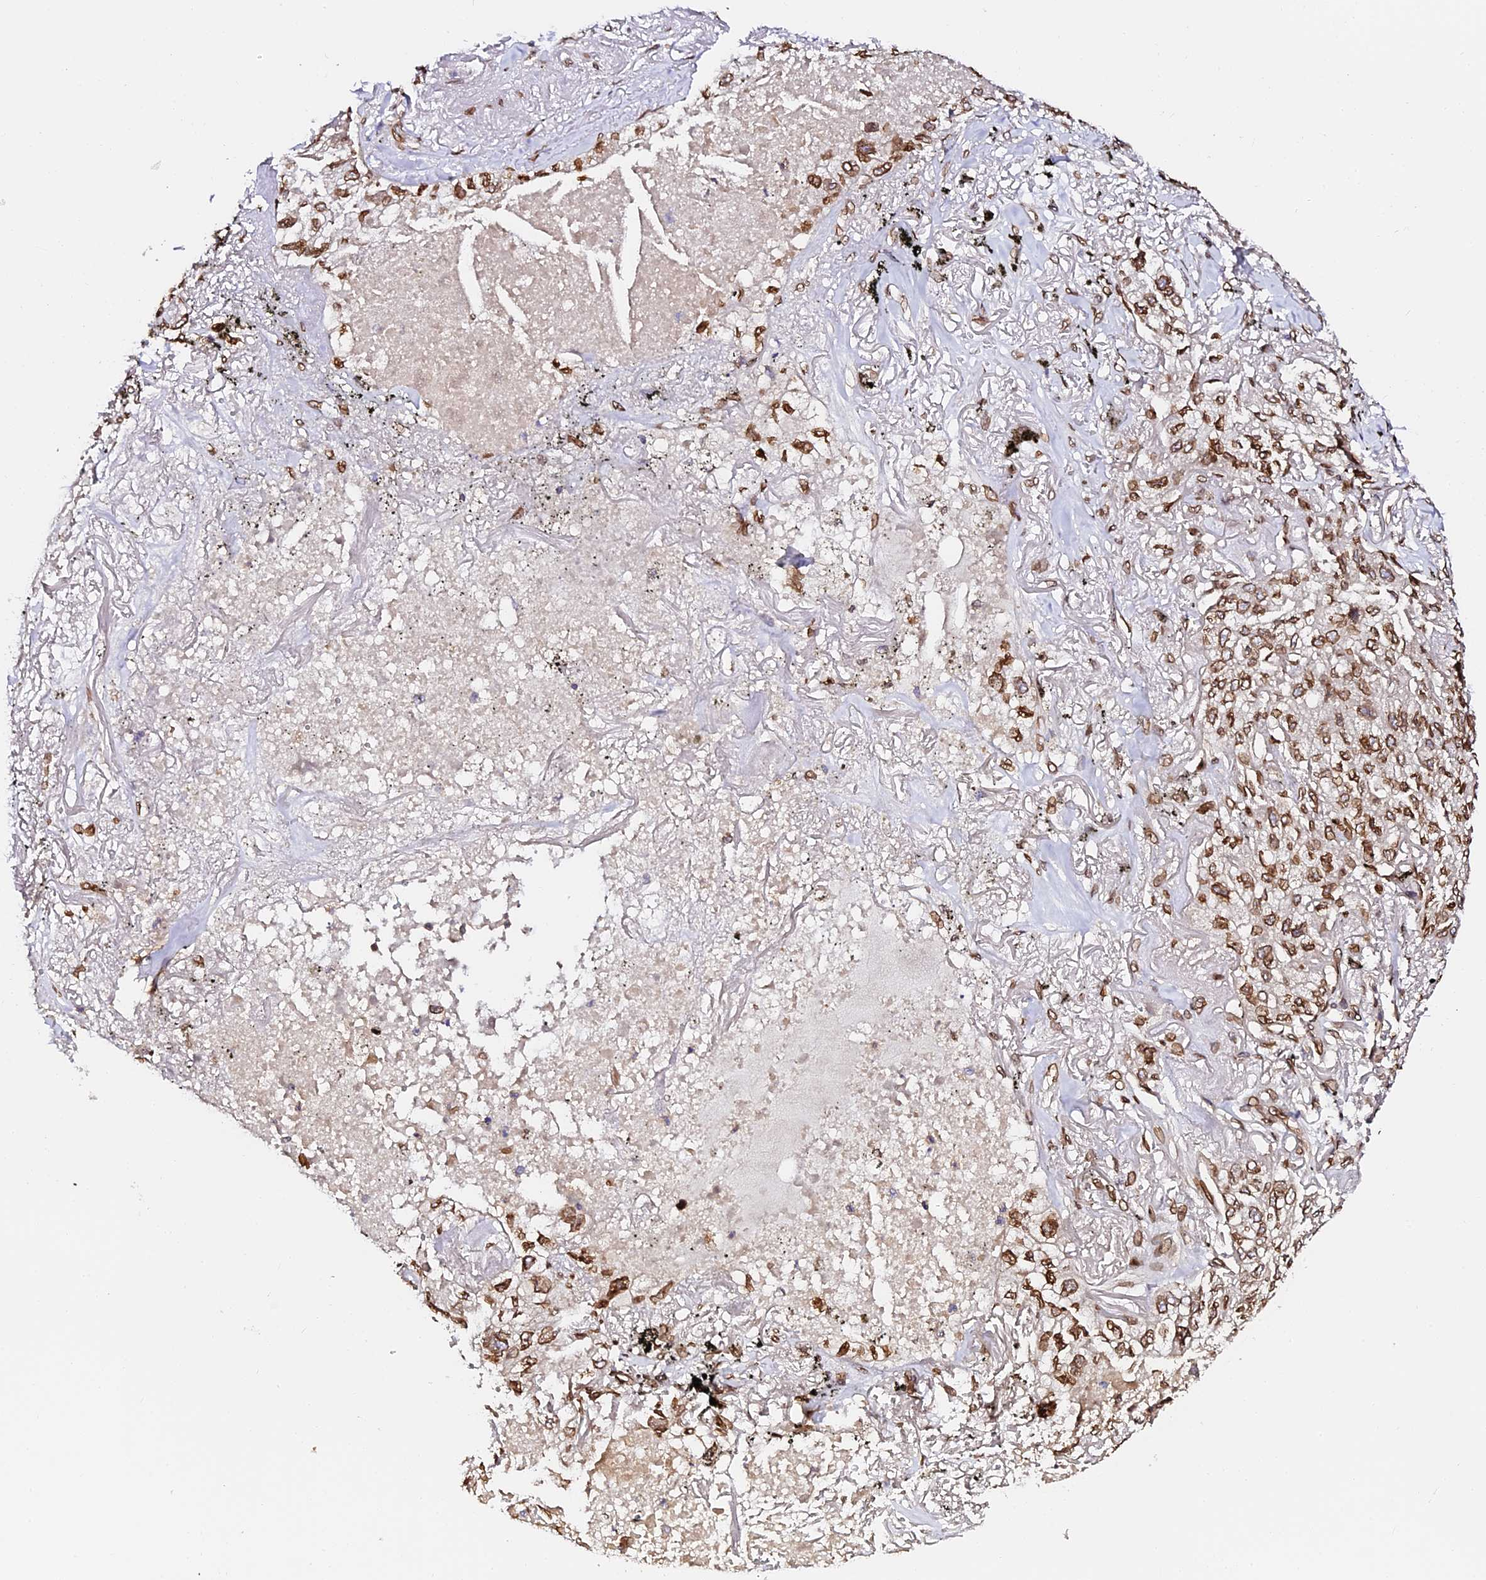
{"staining": {"intensity": "strong", "quantity": ">75%", "location": "cytoplasmic/membranous,nuclear"}, "tissue": "lung cancer", "cell_type": "Tumor cells", "image_type": "cancer", "snomed": [{"axis": "morphology", "description": "Adenocarcinoma, NOS"}, {"axis": "topography", "description": "Lung"}], "caption": "Protein staining by immunohistochemistry displays strong cytoplasmic/membranous and nuclear expression in about >75% of tumor cells in lung cancer. (Brightfield microscopy of DAB IHC at high magnification).", "gene": "ANAPC5", "patient": {"sex": "male", "age": 65}}